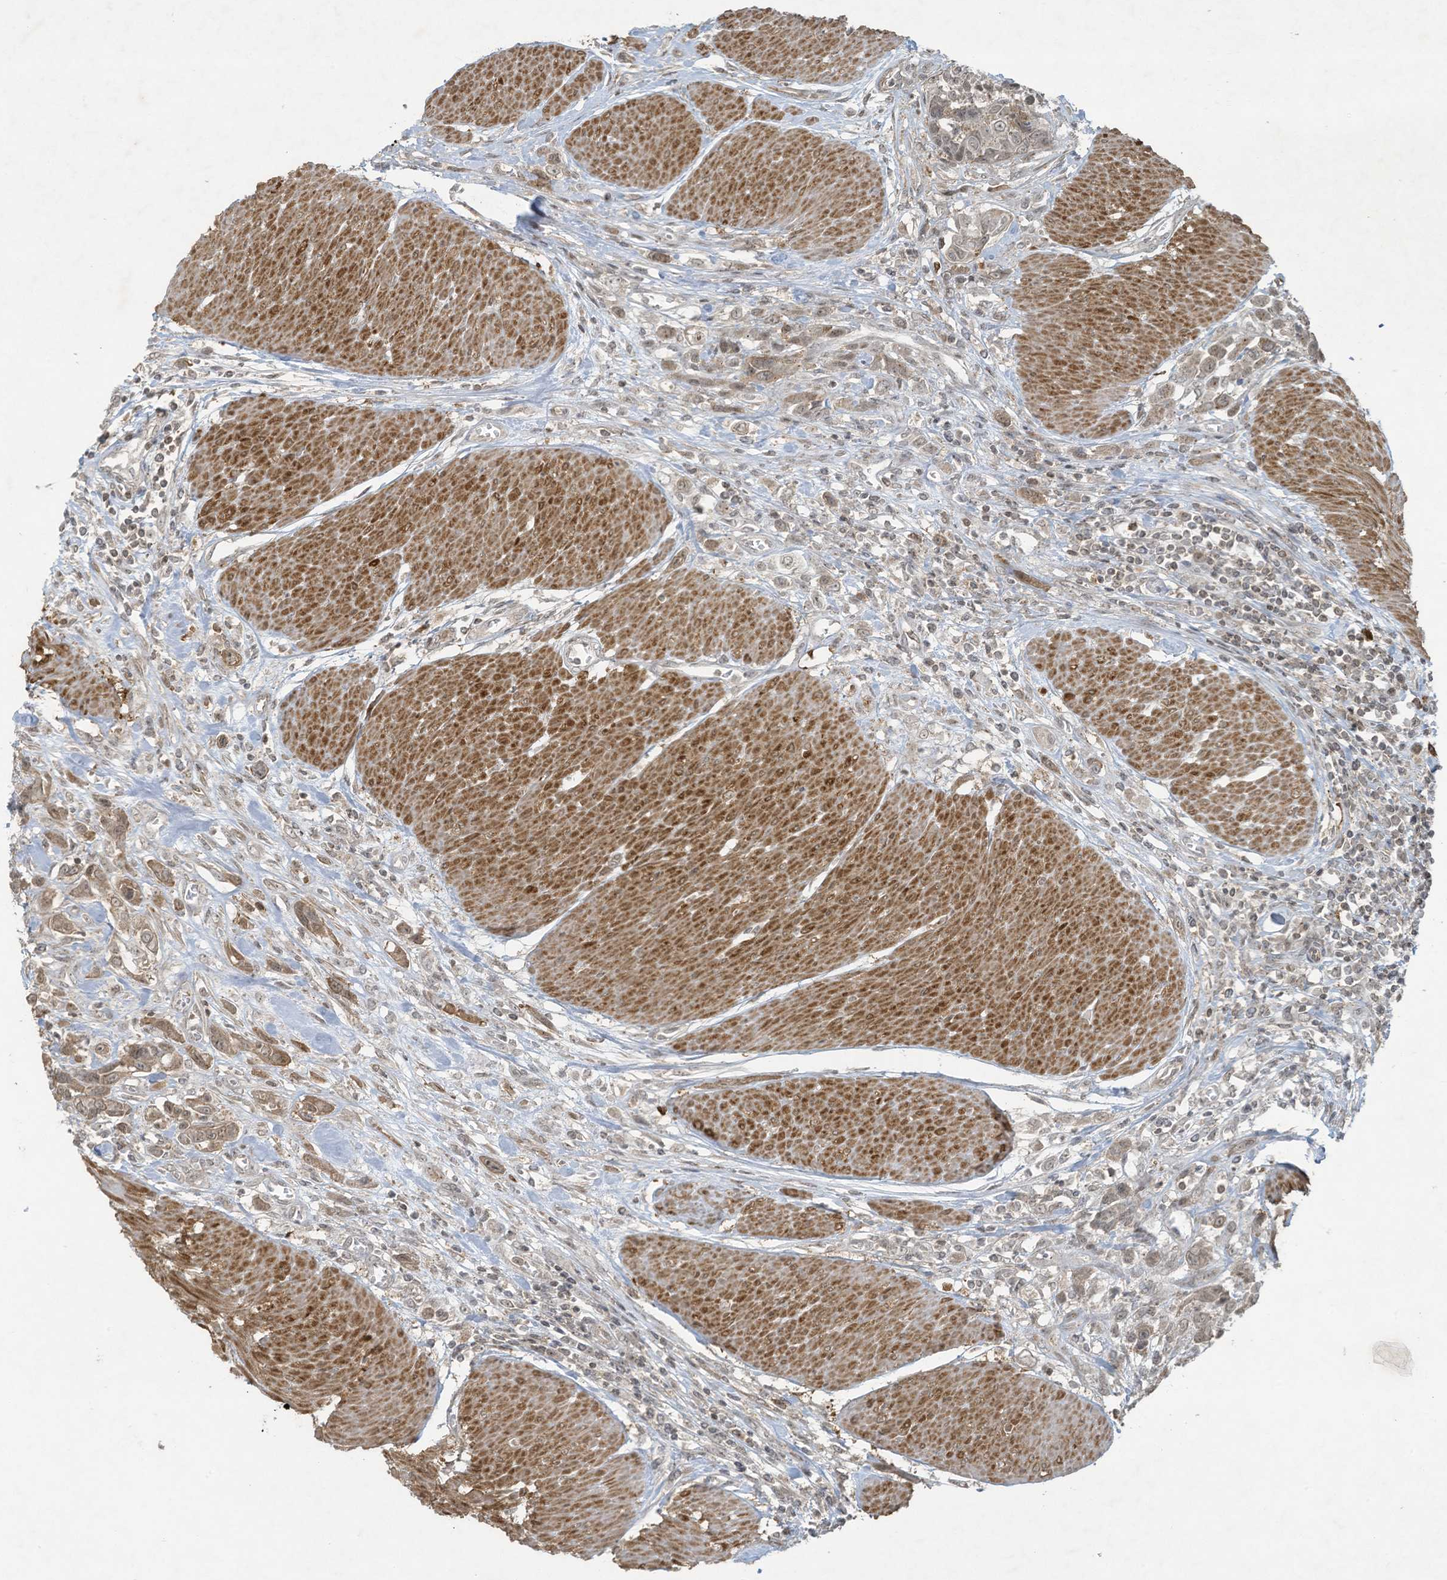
{"staining": {"intensity": "weak", "quantity": "25%-75%", "location": "cytoplasmic/membranous,nuclear"}, "tissue": "urothelial cancer", "cell_type": "Tumor cells", "image_type": "cancer", "snomed": [{"axis": "morphology", "description": "Urothelial carcinoma, High grade"}, {"axis": "topography", "description": "Urinary bladder"}], "caption": "A low amount of weak cytoplasmic/membranous and nuclear staining is appreciated in about 25%-75% of tumor cells in high-grade urothelial carcinoma tissue.", "gene": "ZNF263", "patient": {"sex": "male", "age": 50}}